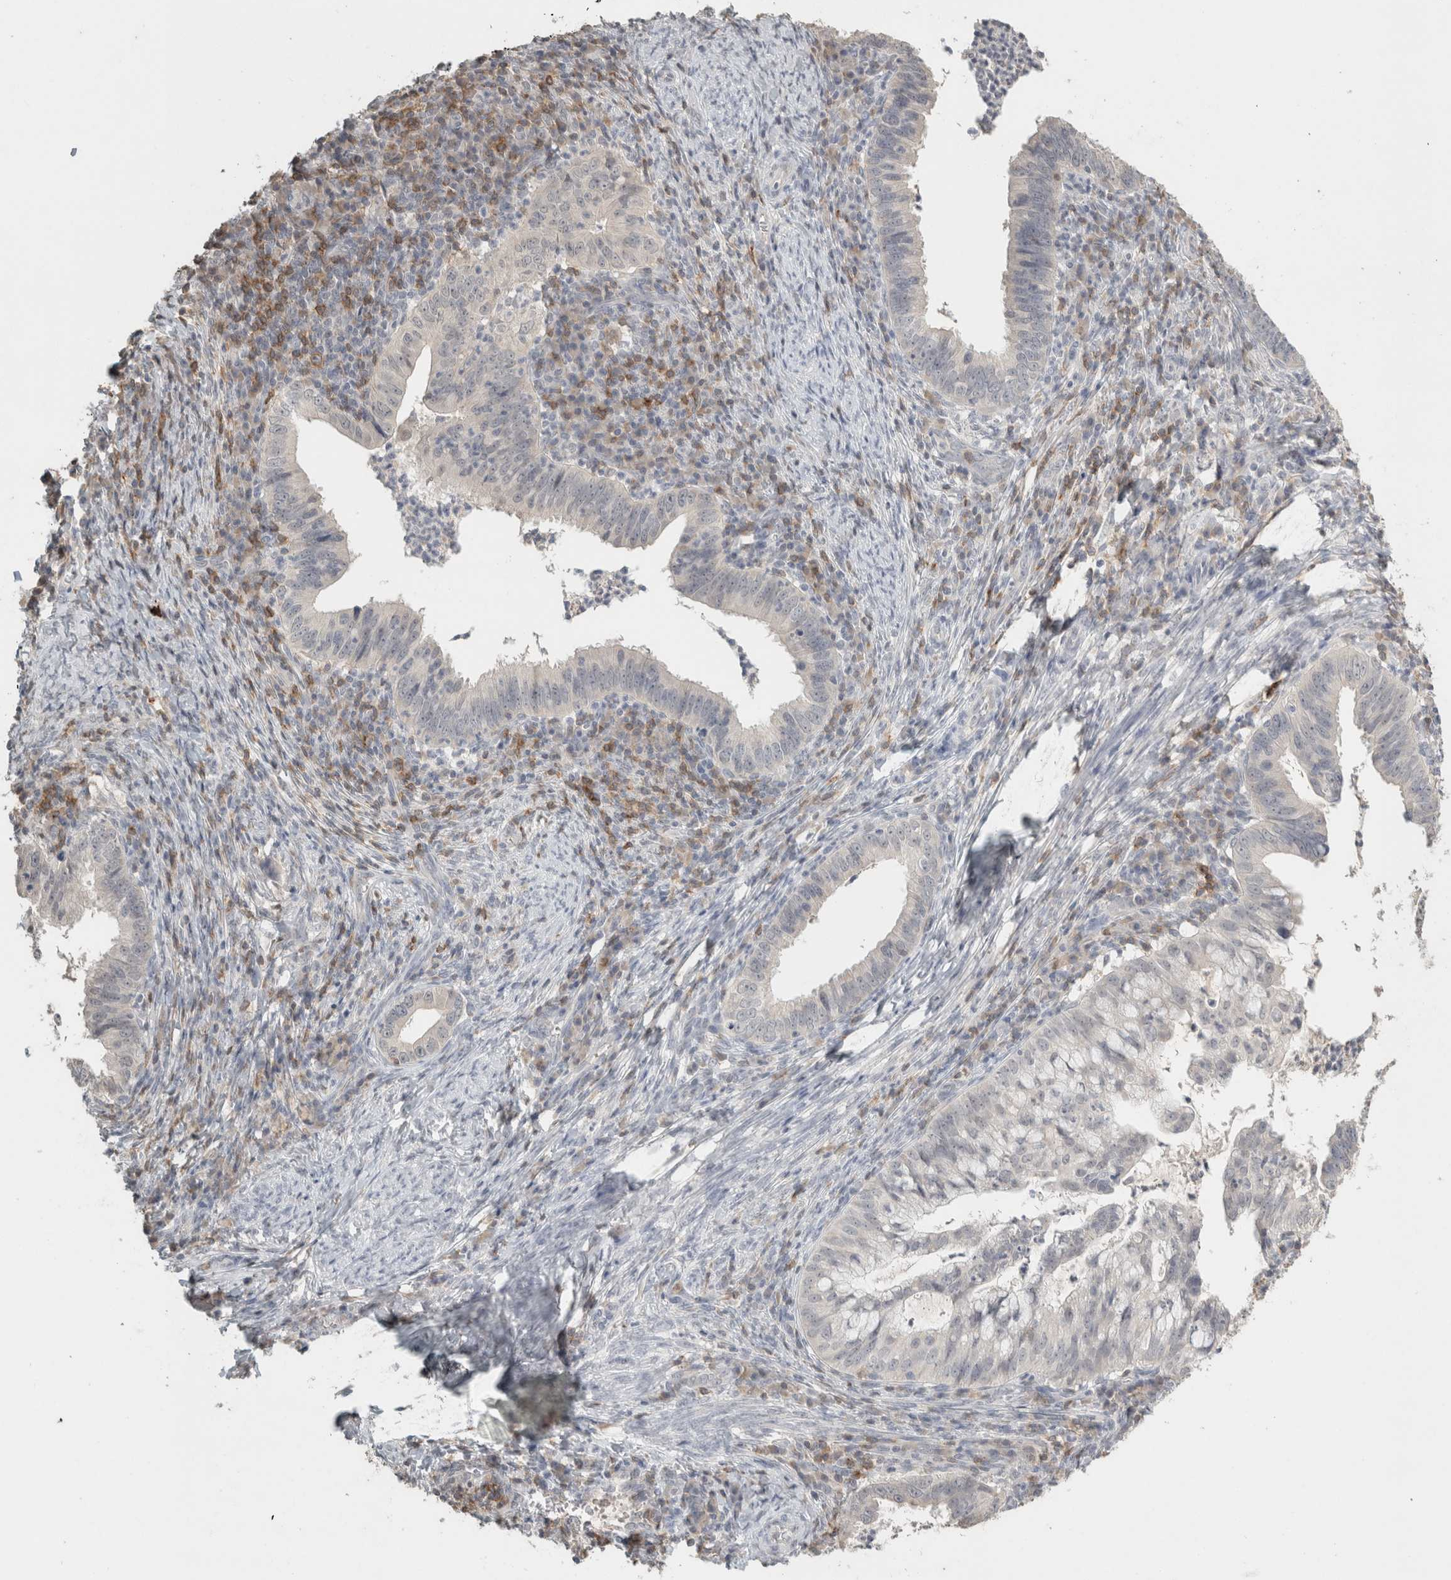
{"staining": {"intensity": "negative", "quantity": "none", "location": "none"}, "tissue": "cervical cancer", "cell_type": "Tumor cells", "image_type": "cancer", "snomed": [{"axis": "morphology", "description": "Adenocarcinoma, NOS"}, {"axis": "topography", "description": "Cervix"}], "caption": "Human cervical adenocarcinoma stained for a protein using immunohistochemistry (IHC) exhibits no expression in tumor cells.", "gene": "TRAT1", "patient": {"sex": "female", "age": 36}}